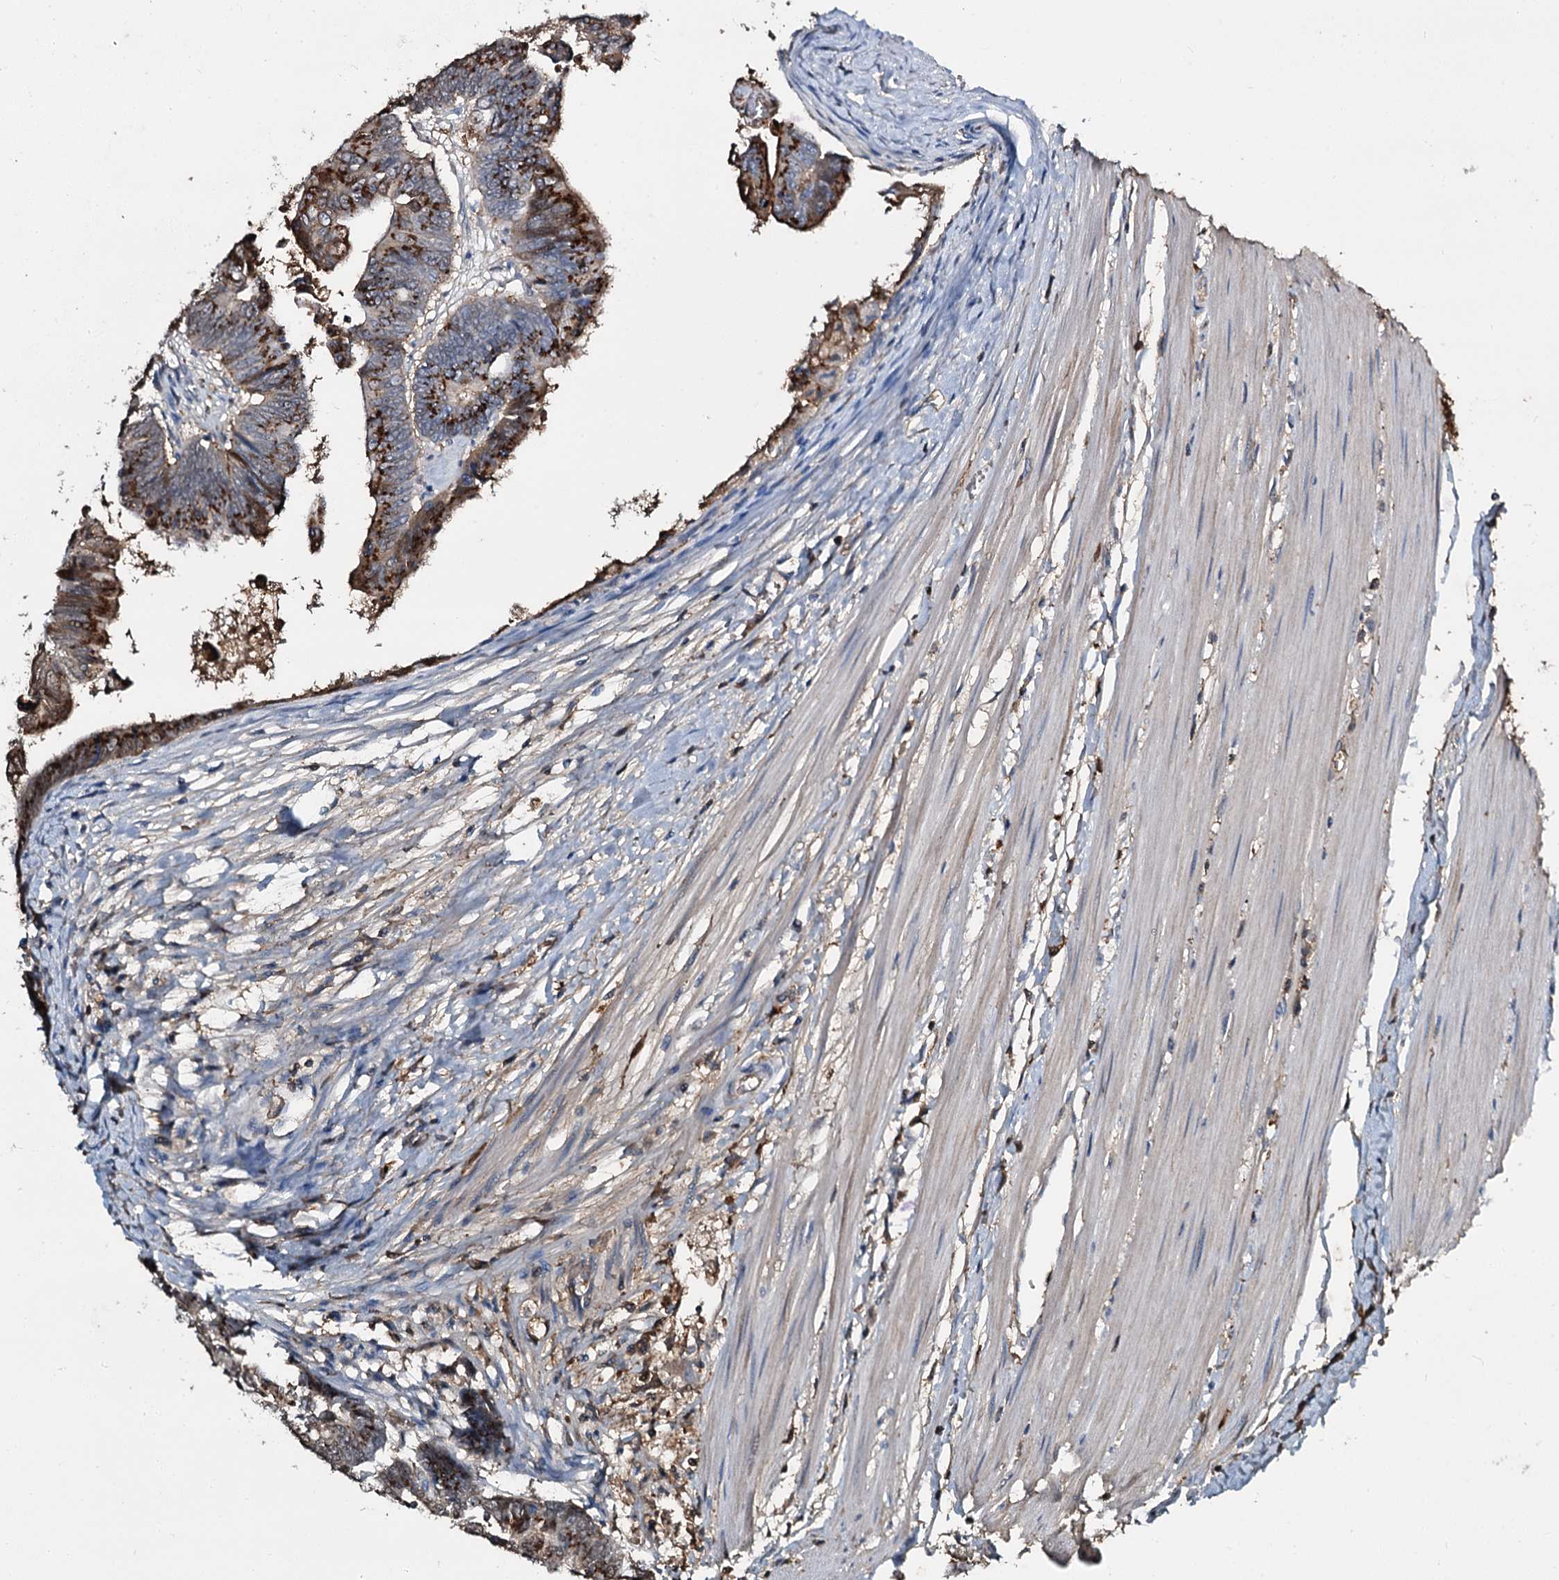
{"staining": {"intensity": "strong", "quantity": ">75%", "location": "cytoplasmic/membranous"}, "tissue": "colorectal cancer", "cell_type": "Tumor cells", "image_type": "cancer", "snomed": [{"axis": "morphology", "description": "Adenocarcinoma, NOS"}, {"axis": "topography", "description": "Rectum"}], "caption": "Human colorectal adenocarcinoma stained for a protein (brown) demonstrates strong cytoplasmic/membranous positive positivity in about >75% of tumor cells.", "gene": "EDN1", "patient": {"sex": "female", "age": 65}}